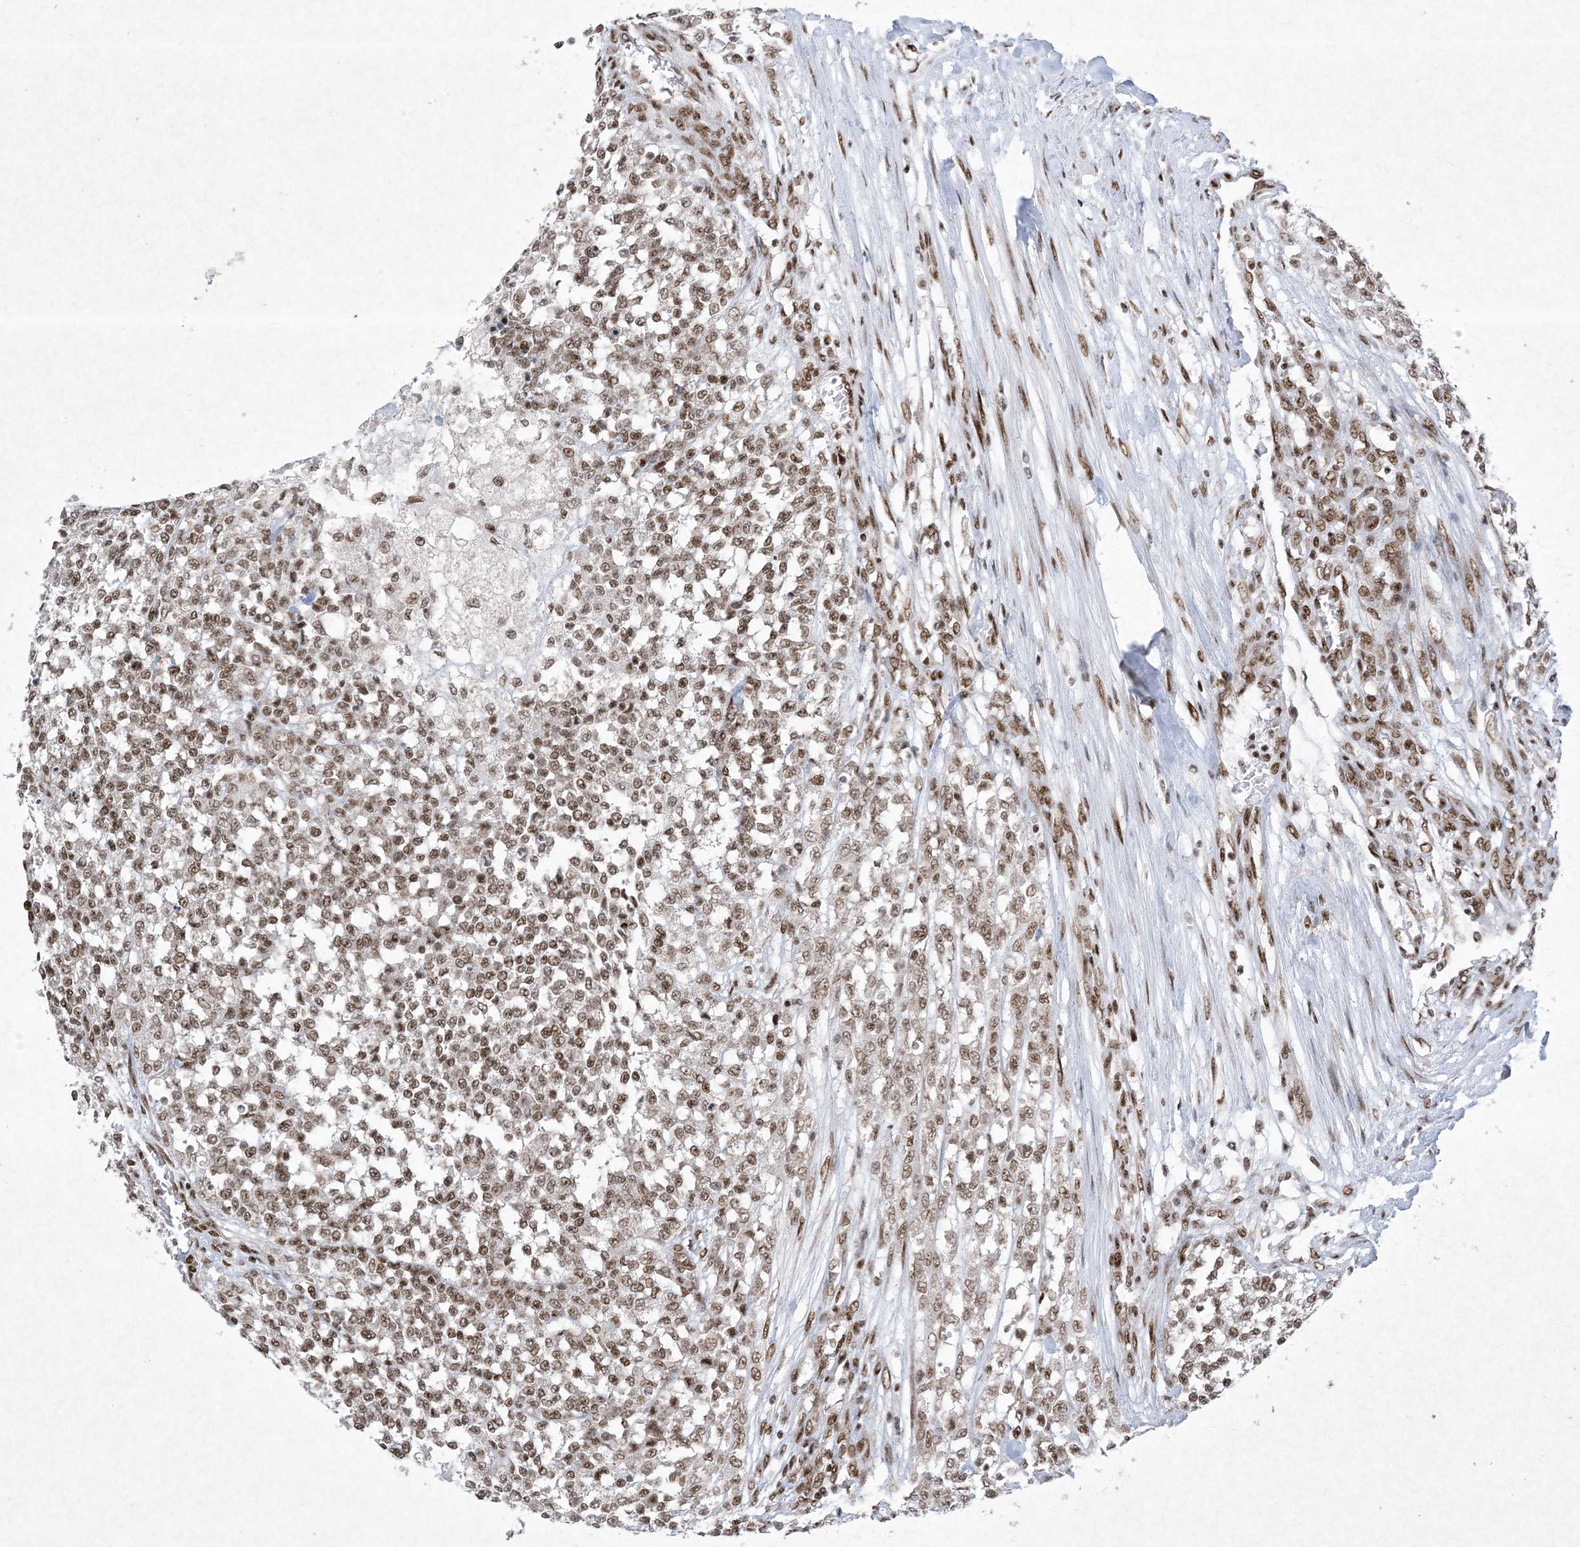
{"staining": {"intensity": "moderate", "quantity": ">75%", "location": "nuclear"}, "tissue": "testis cancer", "cell_type": "Tumor cells", "image_type": "cancer", "snomed": [{"axis": "morphology", "description": "Seminoma, NOS"}, {"axis": "topography", "description": "Testis"}], "caption": "Moderate nuclear positivity for a protein is present in about >75% of tumor cells of testis seminoma using immunohistochemistry.", "gene": "PKNOX2", "patient": {"sex": "male", "age": 59}}